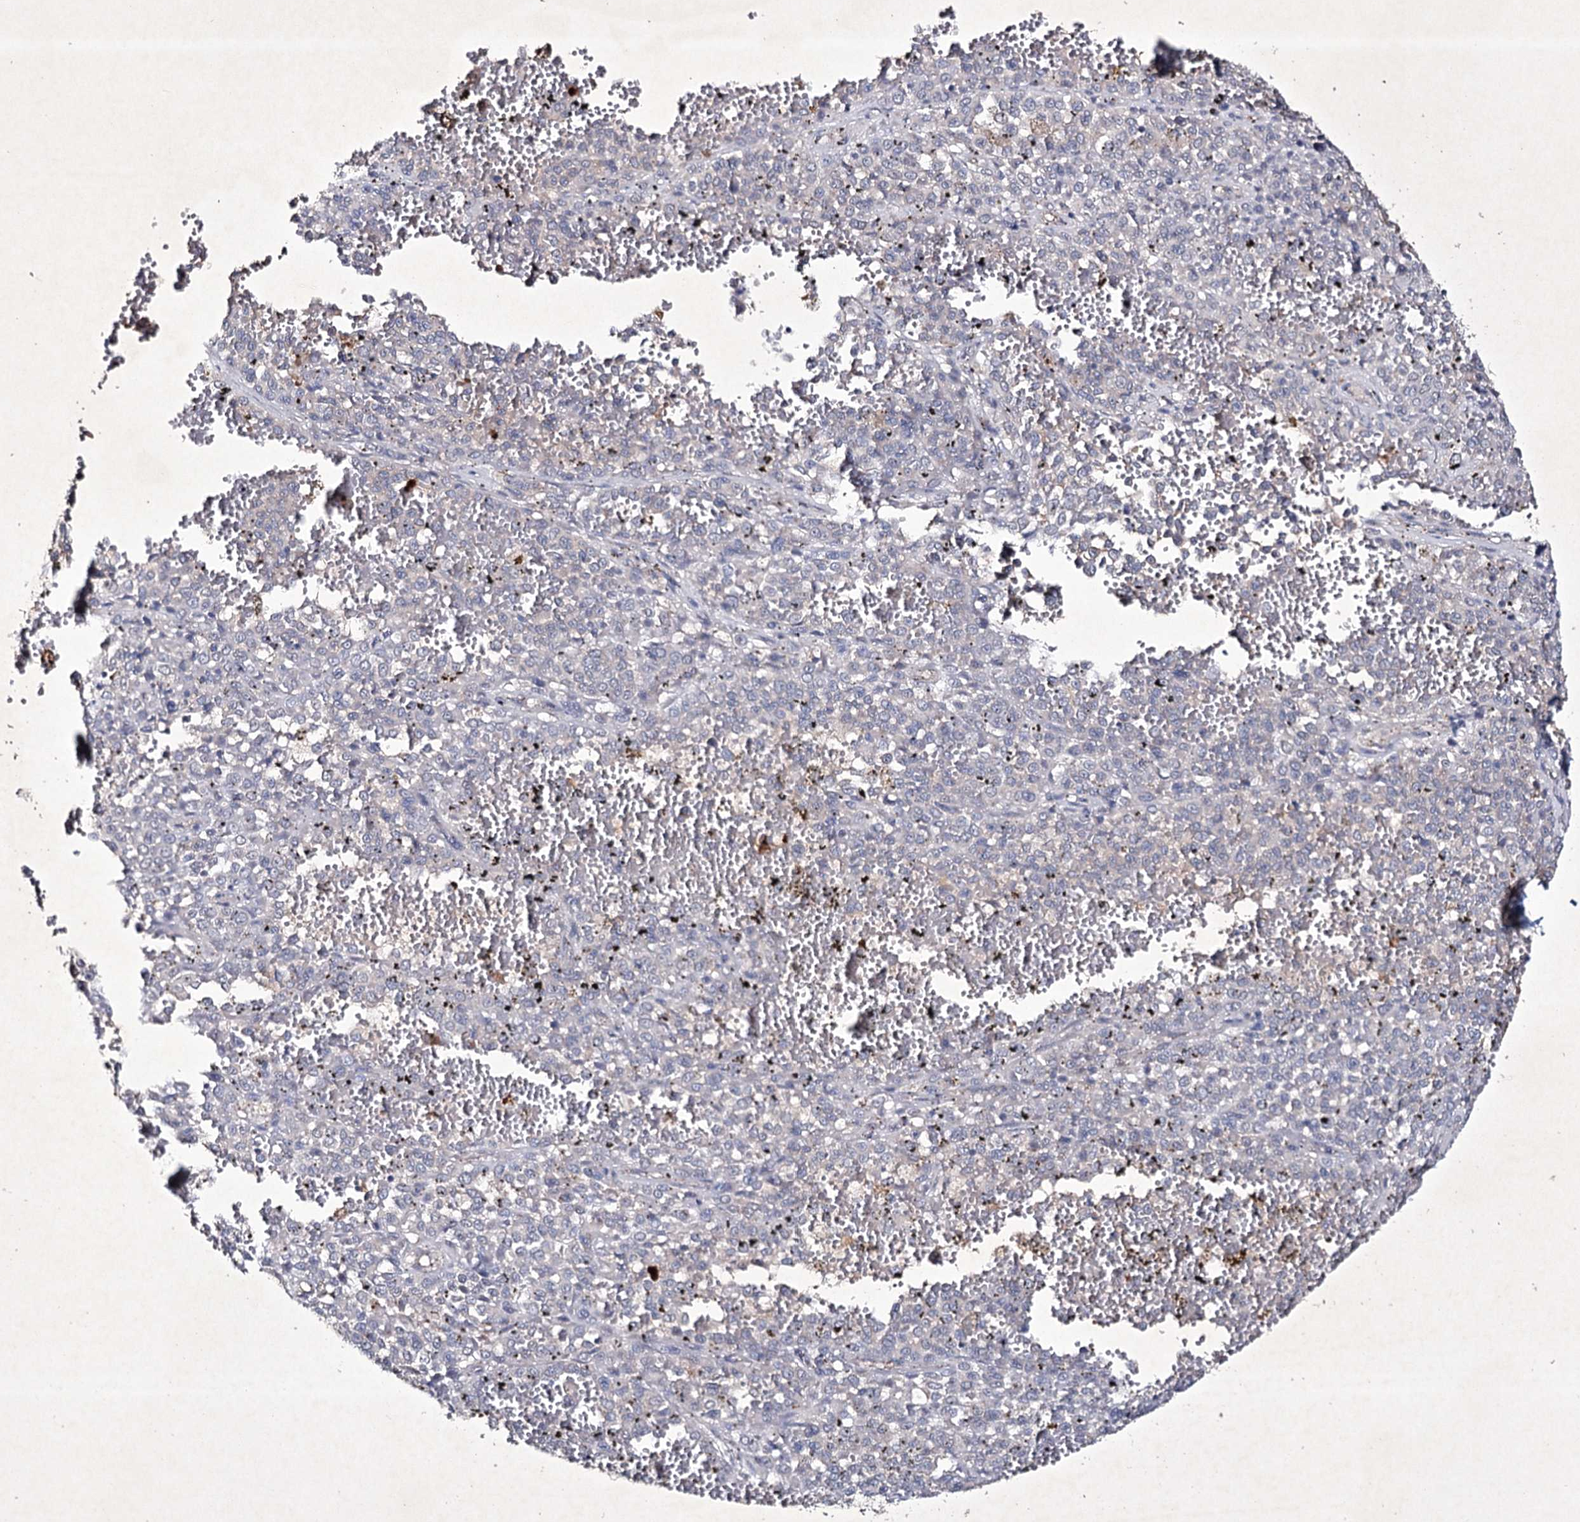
{"staining": {"intensity": "negative", "quantity": "none", "location": "none"}, "tissue": "melanoma", "cell_type": "Tumor cells", "image_type": "cancer", "snomed": [{"axis": "morphology", "description": "Malignant melanoma, Metastatic site"}, {"axis": "topography", "description": "Pancreas"}], "caption": "IHC of human malignant melanoma (metastatic site) demonstrates no staining in tumor cells.", "gene": "SEMA4G", "patient": {"sex": "female", "age": 30}}